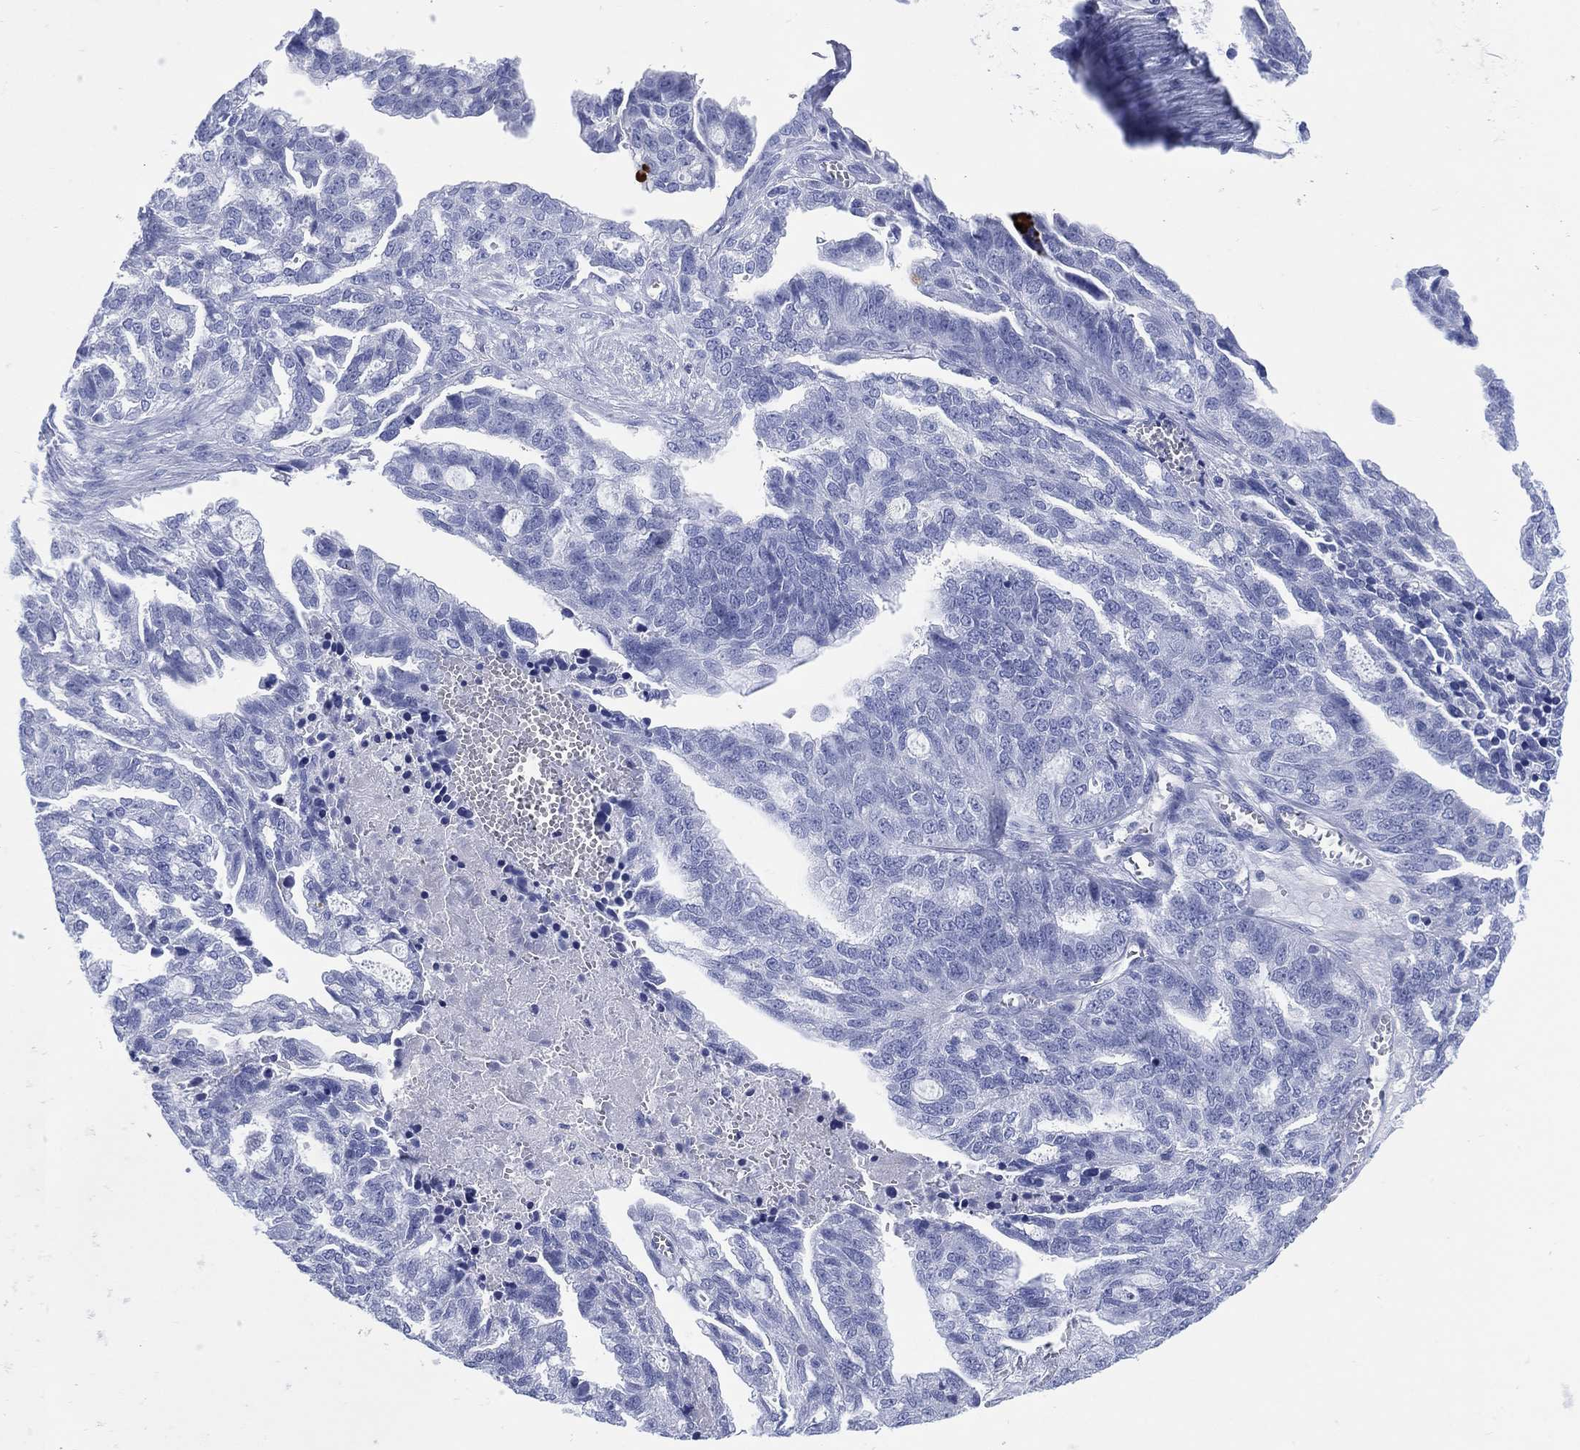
{"staining": {"intensity": "negative", "quantity": "none", "location": "none"}, "tissue": "ovarian cancer", "cell_type": "Tumor cells", "image_type": "cancer", "snomed": [{"axis": "morphology", "description": "Cystadenocarcinoma, serous, NOS"}, {"axis": "topography", "description": "Ovary"}], "caption": "Immunohistochemistry image of ovarian cancer stained for a protein (brown), which displays no expression in tumor cells.", "gene": "LRRD1", "patient": {"sex": "female", "age": 51}}